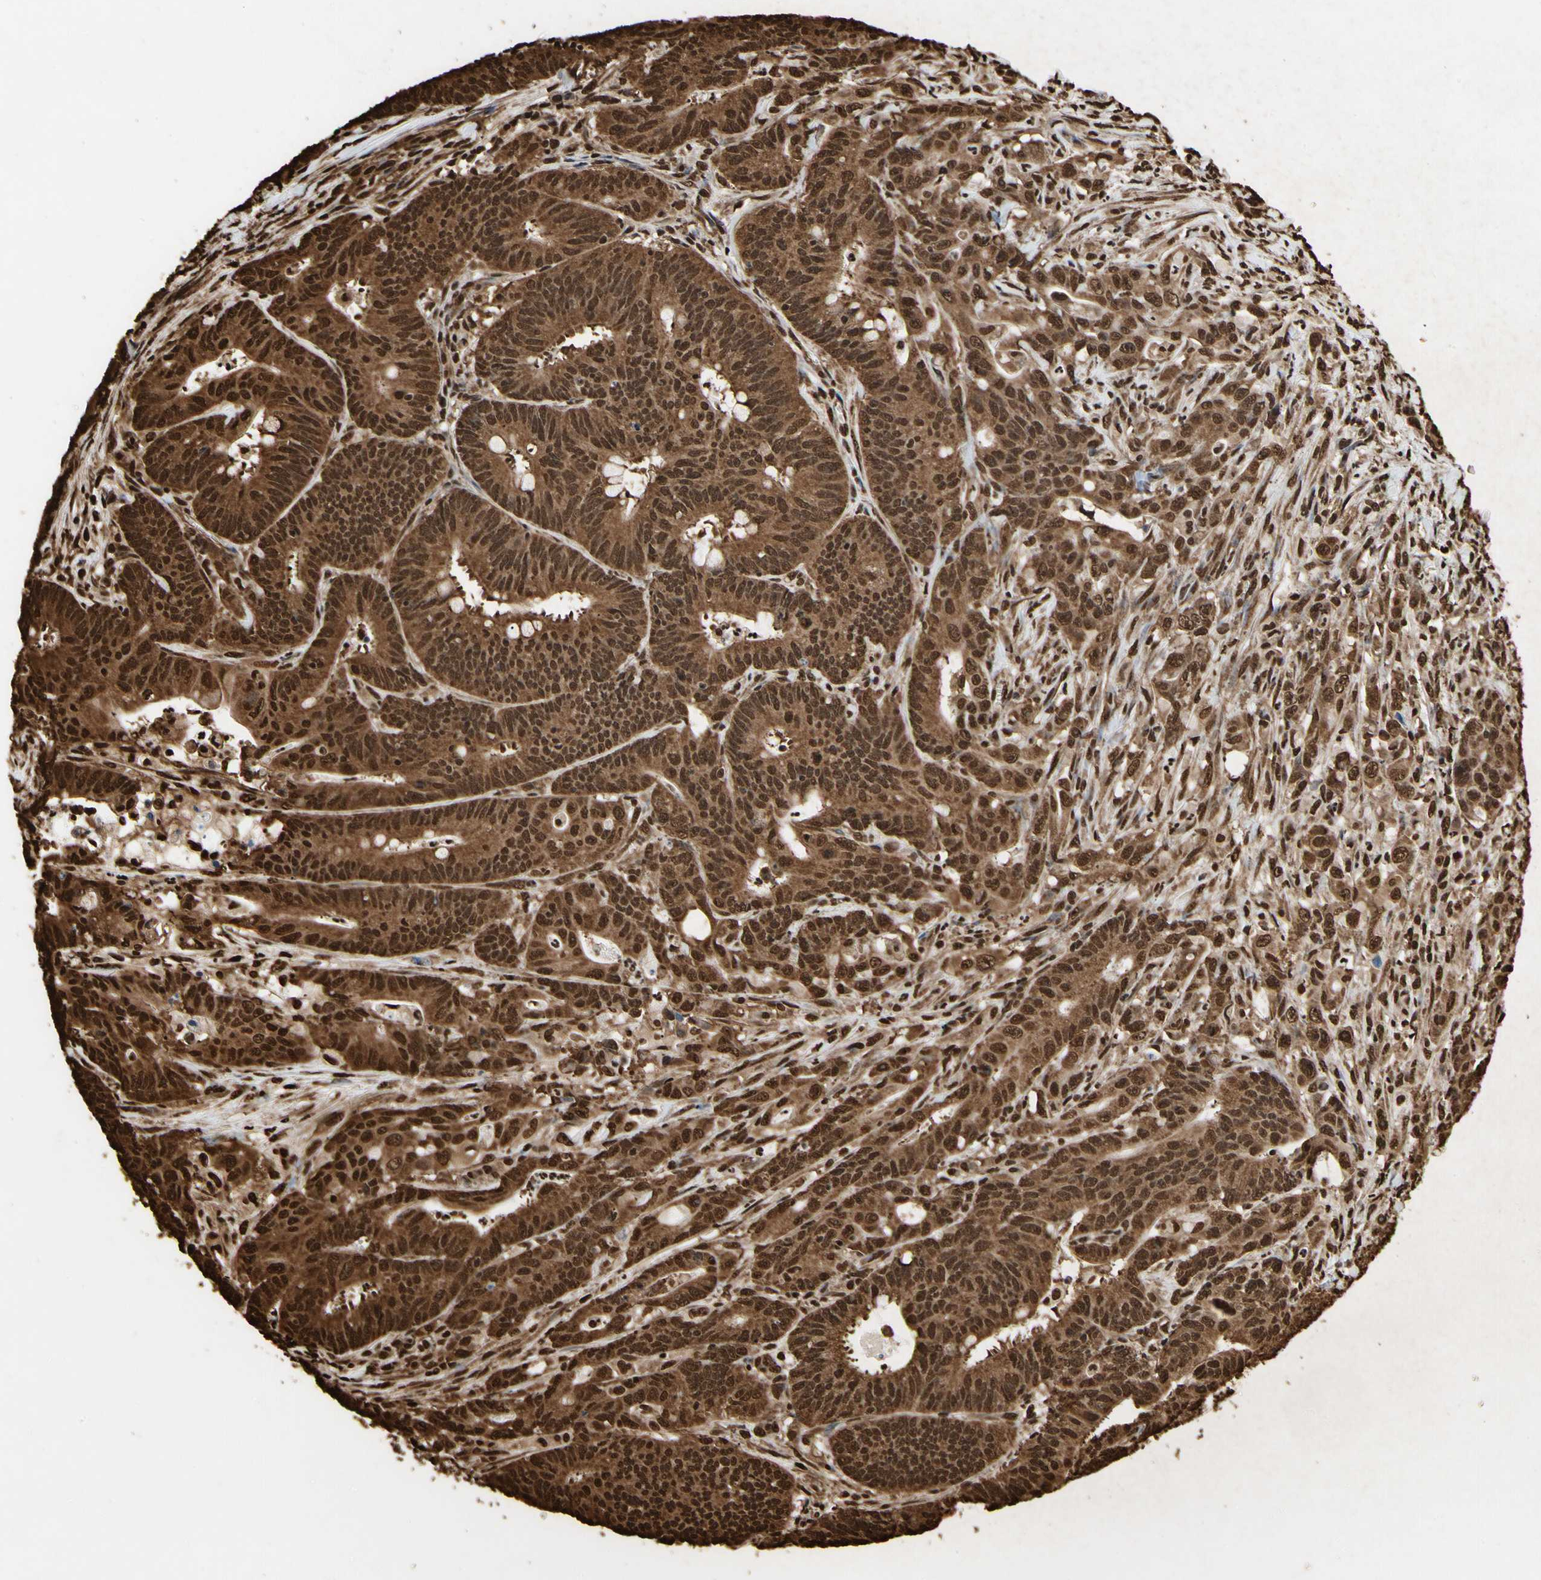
{"staining": {"intensity": "strong", "quantity": ">75%", "location": "cytoplasmic/membranous,nuclear"}, "tissue": "colorectal cancer", "cell_type": "Tumor cells", "image_type": "cancer", "snomed": [{"axis": "morphology", "description": "Adenocarcinoma, NOS"}, {"axis": "topography", "description": "Colon"}], "caption": "High-power microscopy captured an IHC image of colorectal adenocarcinoma, revealing strong cytoplasmic/membranous and nuclear positivity in about >75% of tumor cells. Immunohistochemistry stains the protein of interest in brown and the nuclei are stained blue.", "gene": "HNRNPK", "patient": {"sex": "male", "age": 45}}